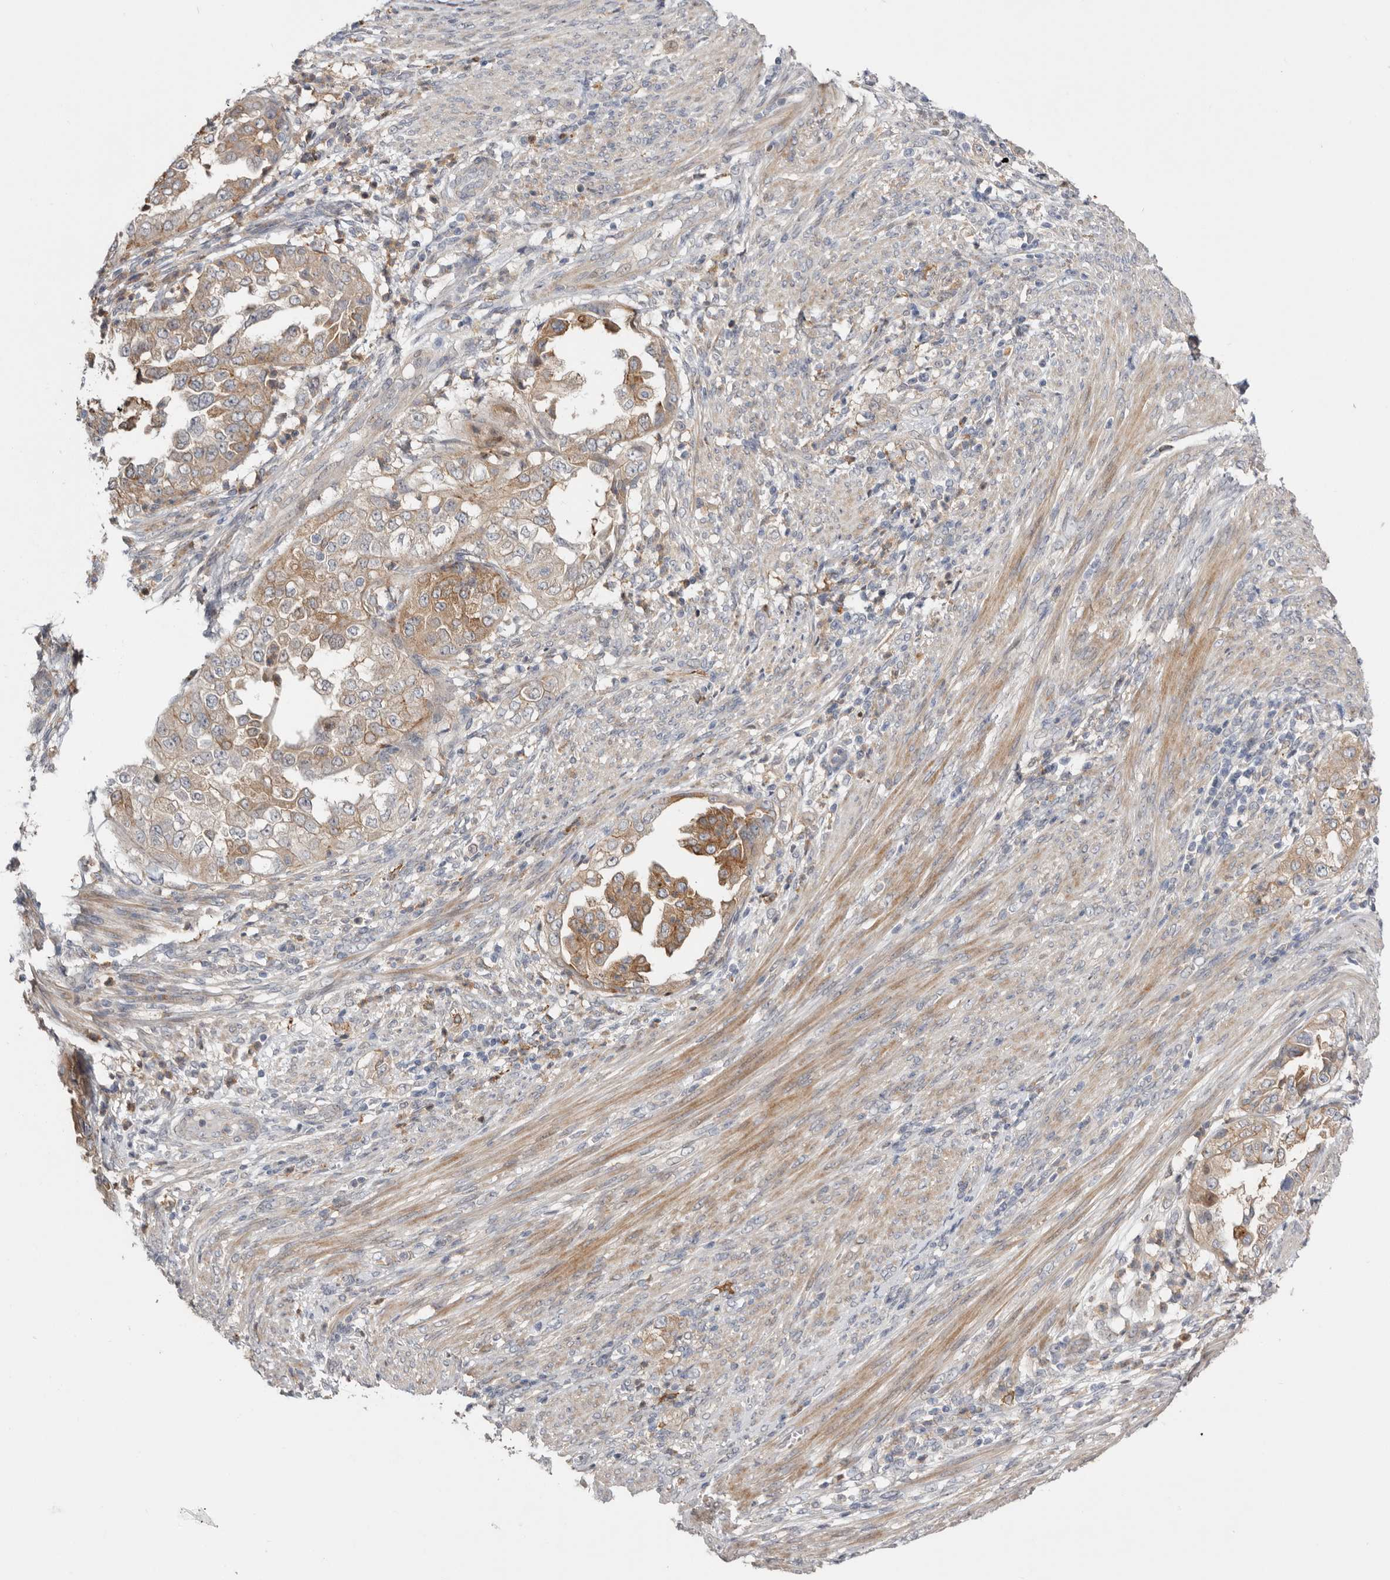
{"staining": {"intensity": "moderate", "quantity": ">75%", "location": "cytoplasmic/membranous"}, "tissue": "endometrial cancer", "cell_type": "Tumor cells", "image_type": "cancer", "snomed": [{"axis": "morphology", "description": "Adenocarcinoma, NOS"}, {"axis": "topography", "description": "Endometrium"}], "caption": "Immunohistochemical staining of human endometrial cancer (adenocarcinoma) exhibits medium levels of moderate cytoplasmic/membranous protein staining in approximately >75% of tumor cells.", "gene": "MSRB2", "patient": {"sex": "female", "age": 85}}